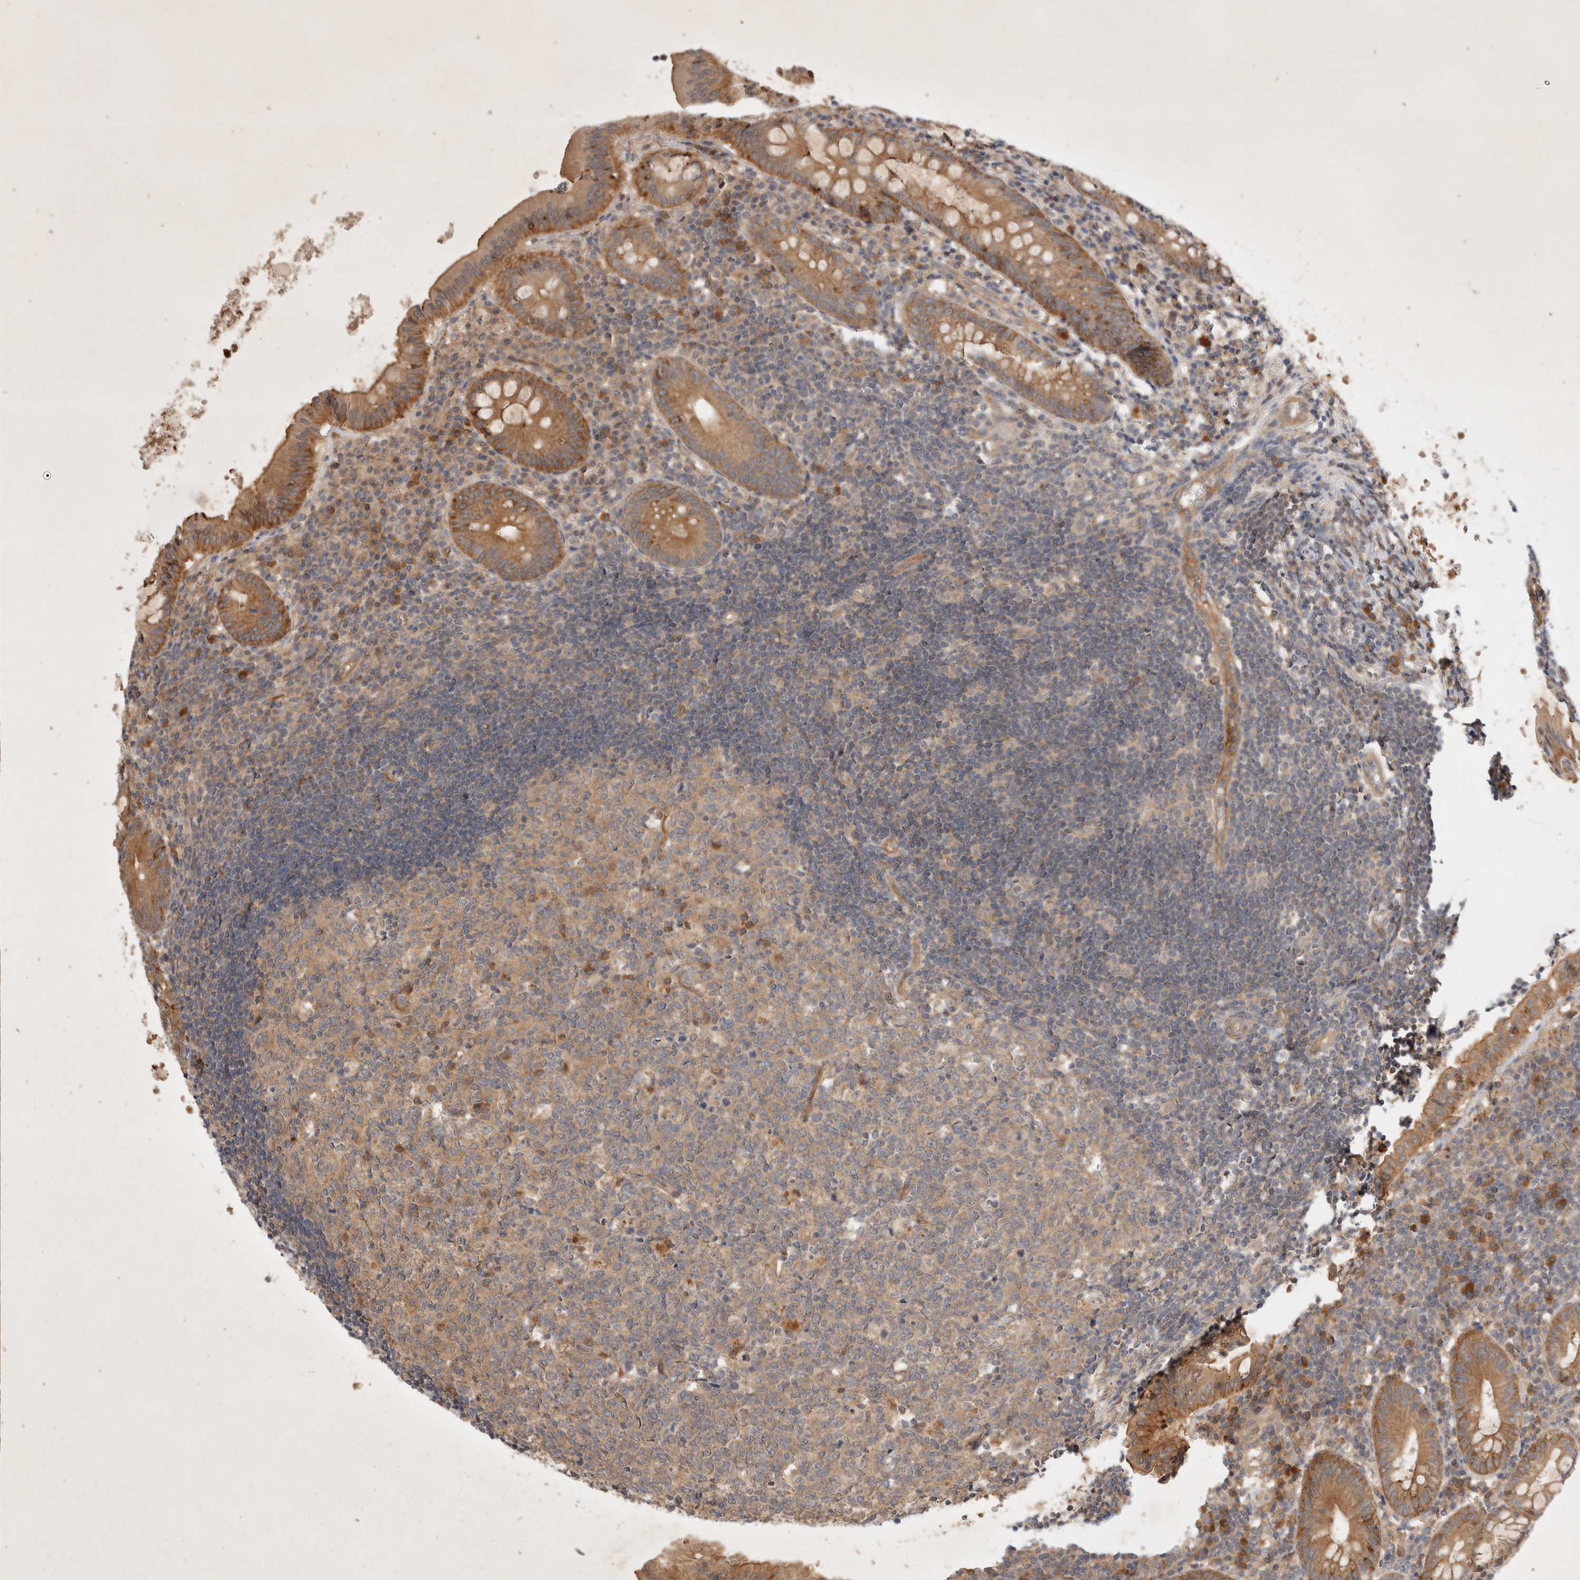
{"staining": {"intensity": "moderate", "quantity": ">75%", "location": "cytoplasmic/membranous"}, "tissue": "appendix", "cell_type": "Glandular cells", "image_type": "normal", "snomed": [{"axis": "morphology", "description": "Normal tissue, NOS"}, {"axis": "topography", "description": "Appendix"}], "caption": "Glandular cells display moderate cytoplasmic/membranous expression in approximately >75% of cells in unremarkable appendix.", "gene": "YES1", "patient": {"sex": "female", "age": 54}}